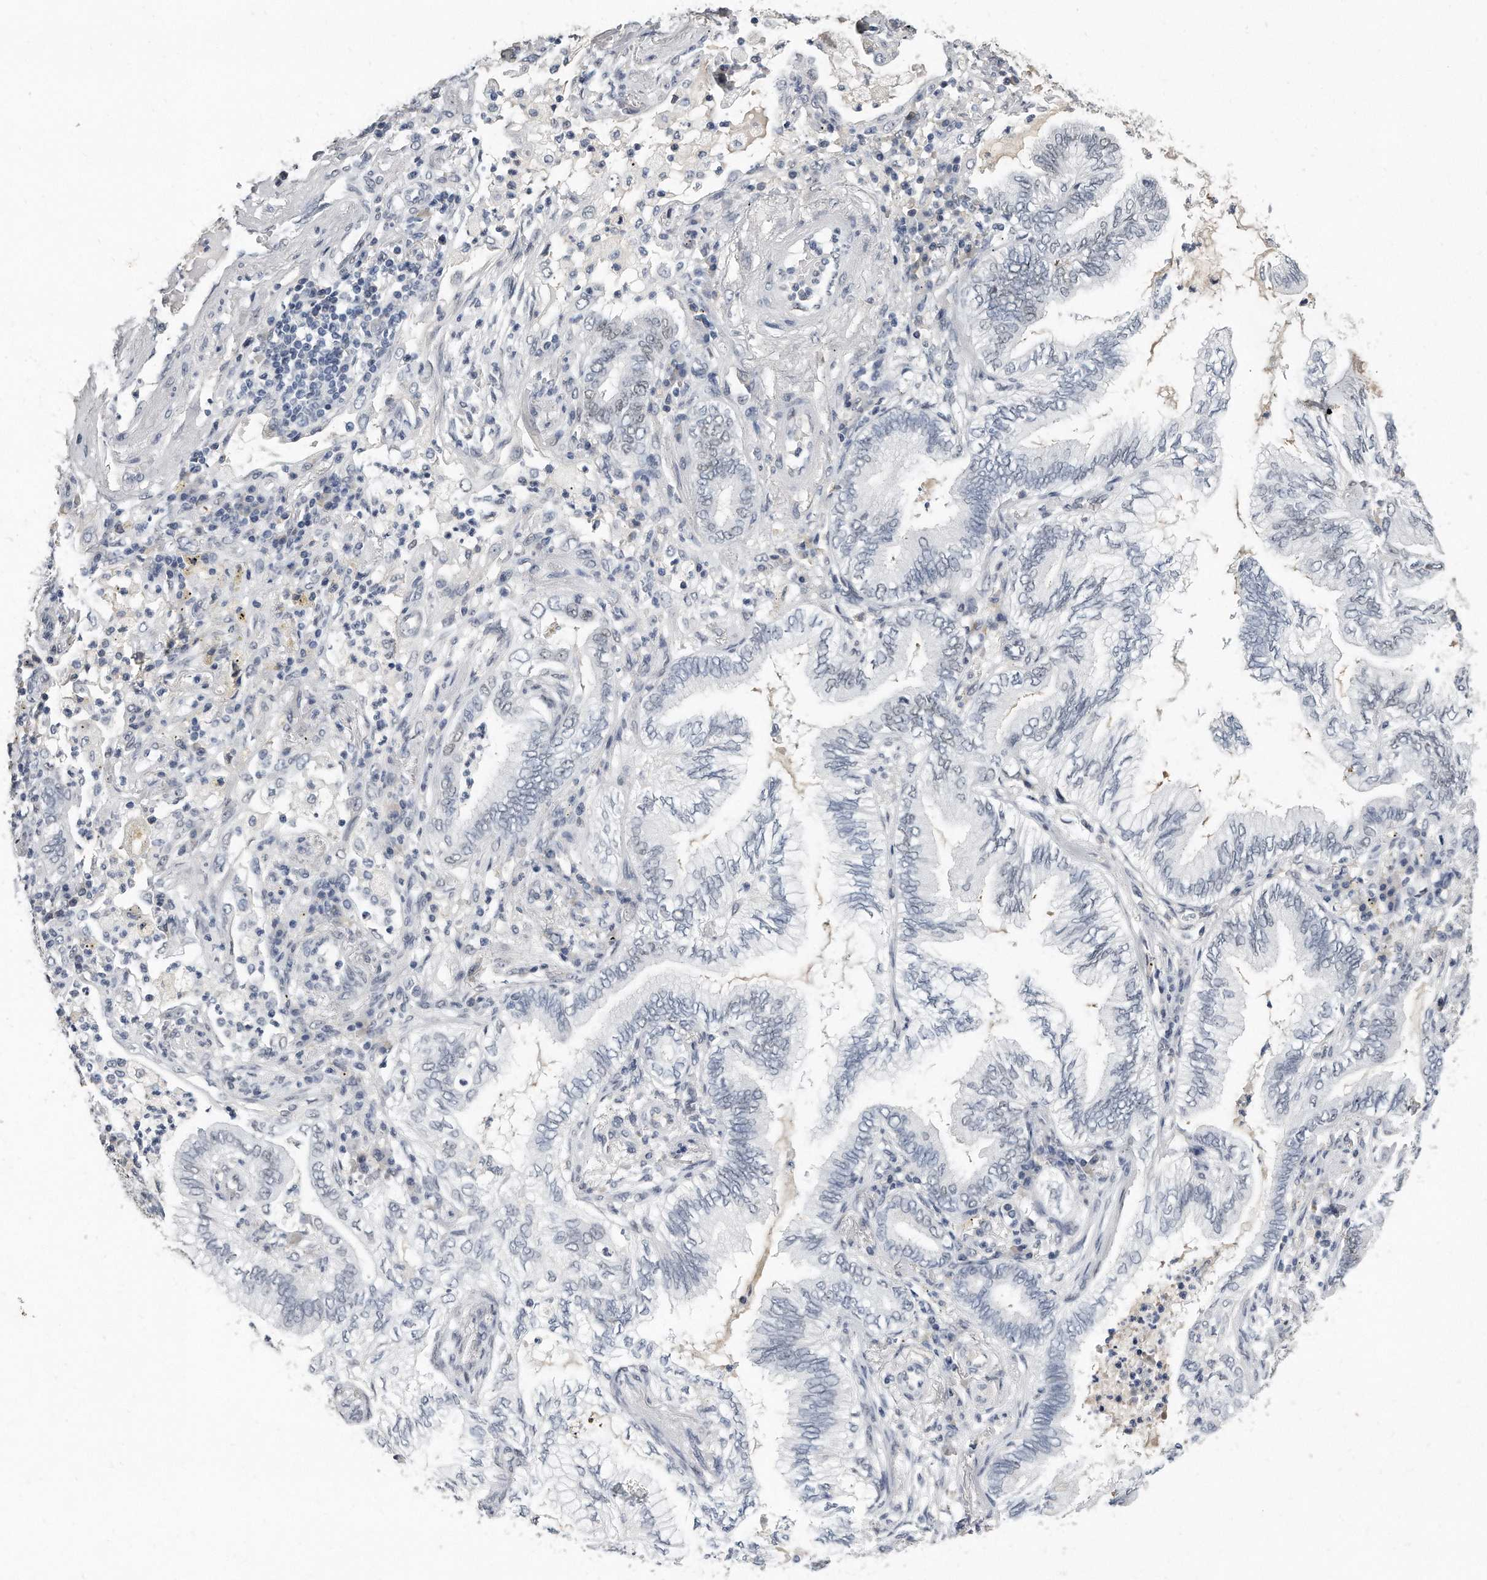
{"staining": {"intensity": "negative", "quantity": "none", "location": "none"}, "tissue": "lung cancer", "cell_type": "Tumor cells", "image_type": "cancer", "snomed": [{"axis": "morphology", "description": "Normal tissue, NOS"}, {"axis": "morphology", "description": "Adenocarcinoma, NOS"}, {"axis": "topography", "description": "Bronchus"}, {"axis": "topography", "description": "Lung"}], "caption": "Human adenocarcinoma (lung) stained for a protein using immunohistochemistry reveals no staining in tumor cells.", "gene": "CTBP2", "patient": {"sex": "female", "age": 70}}